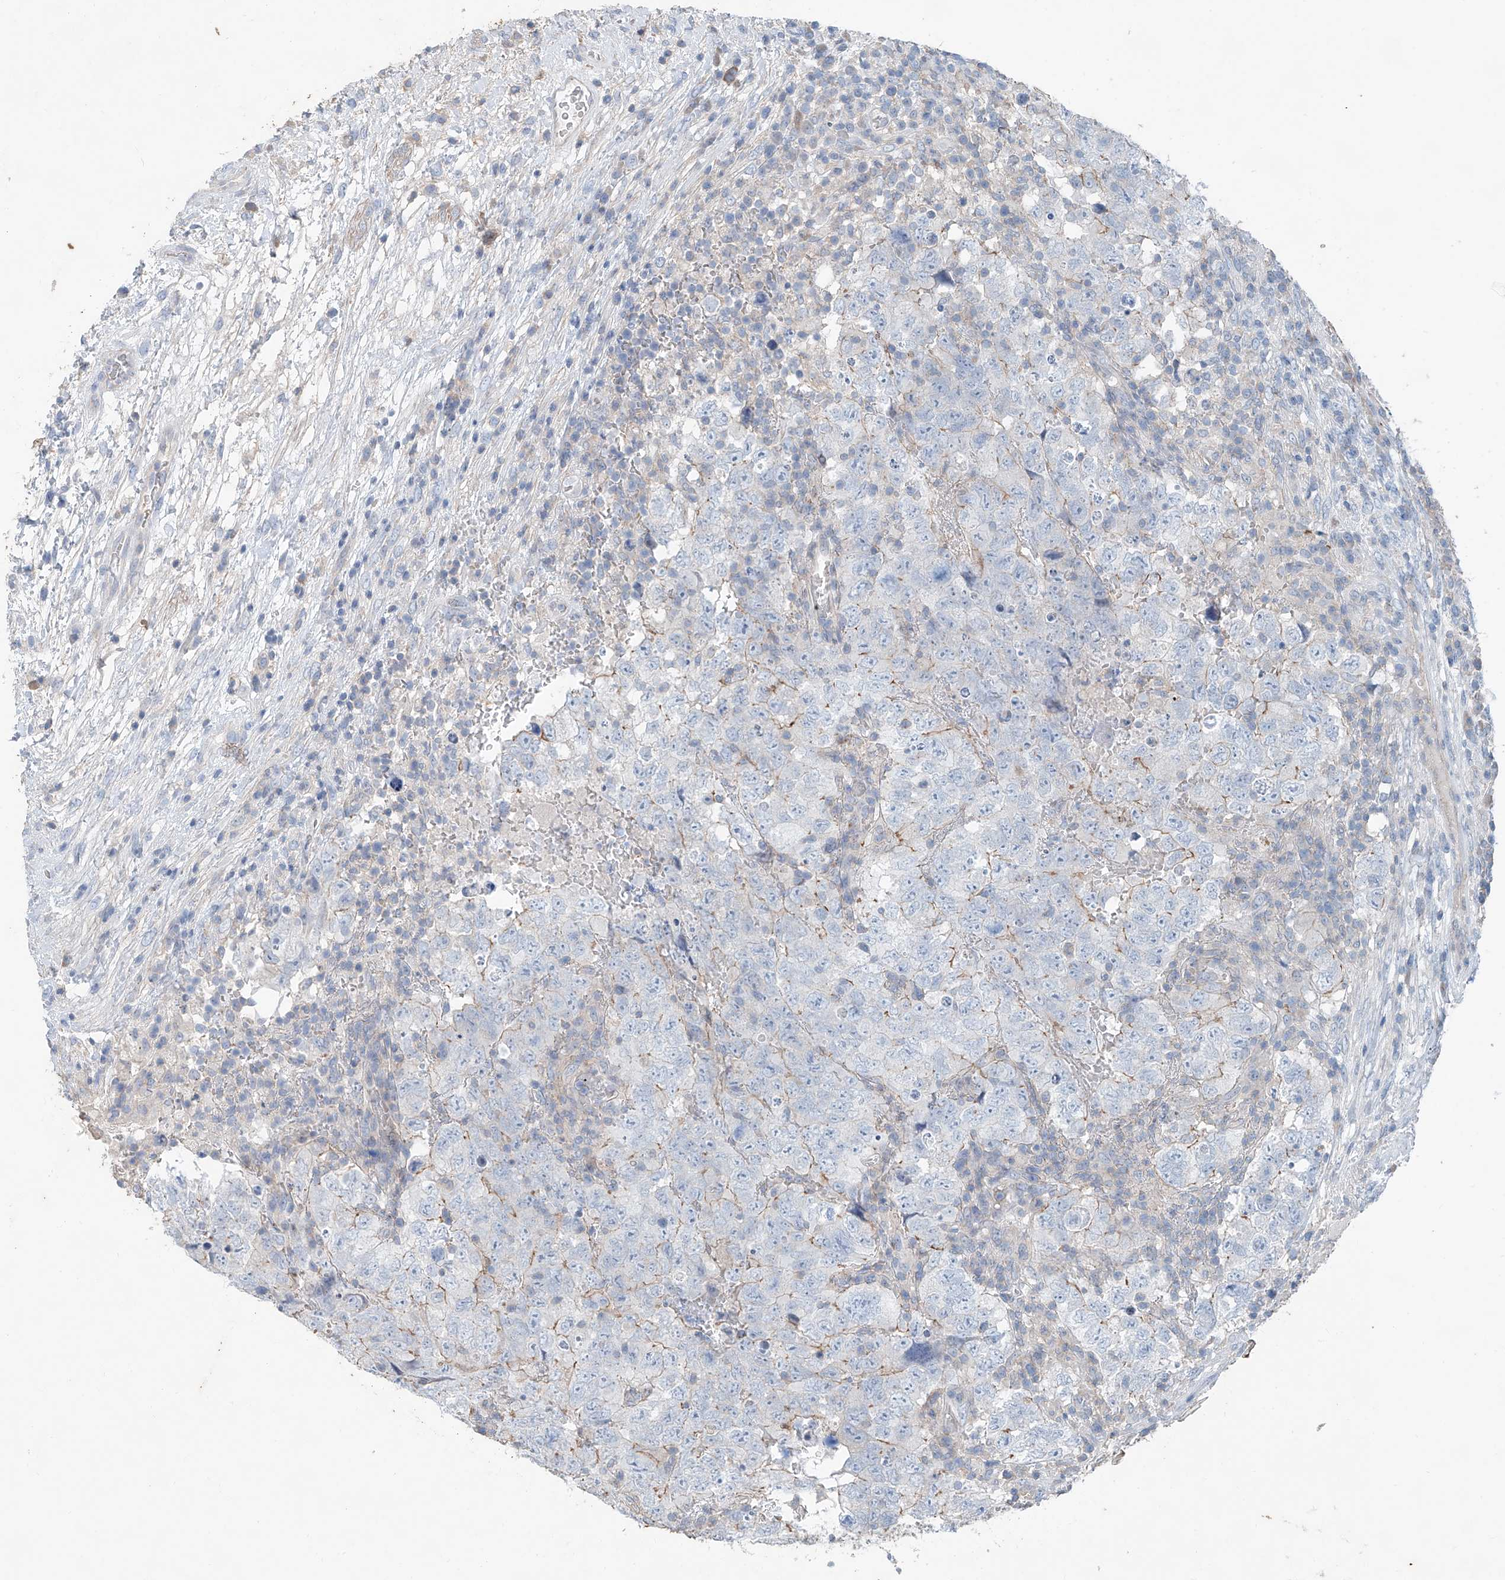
{"staining": {"intensity": "weak", "quantity": "<25%", "location": "cytoplasmic/membranous"}, "tissue": "testis cancer", "cell_type": "Tumor cells", "image_type": "cancer", "snomed": [{"axis": "morphology", "description": "Carcinoma, Embryonal, NOS"}, {"axis": "topography", "description": "Testis"}], "caption": "Immunohistochemical staining of human testis cancer (embryonal carcinoma) demonstrates no significant staining in tumor cells. (DAB immunohistochemistry (IHC) visualized using brightfield microscopy, high magnification).", "gene": "ANKRD34A", "patient": {"sex": "male", "age": 37}}